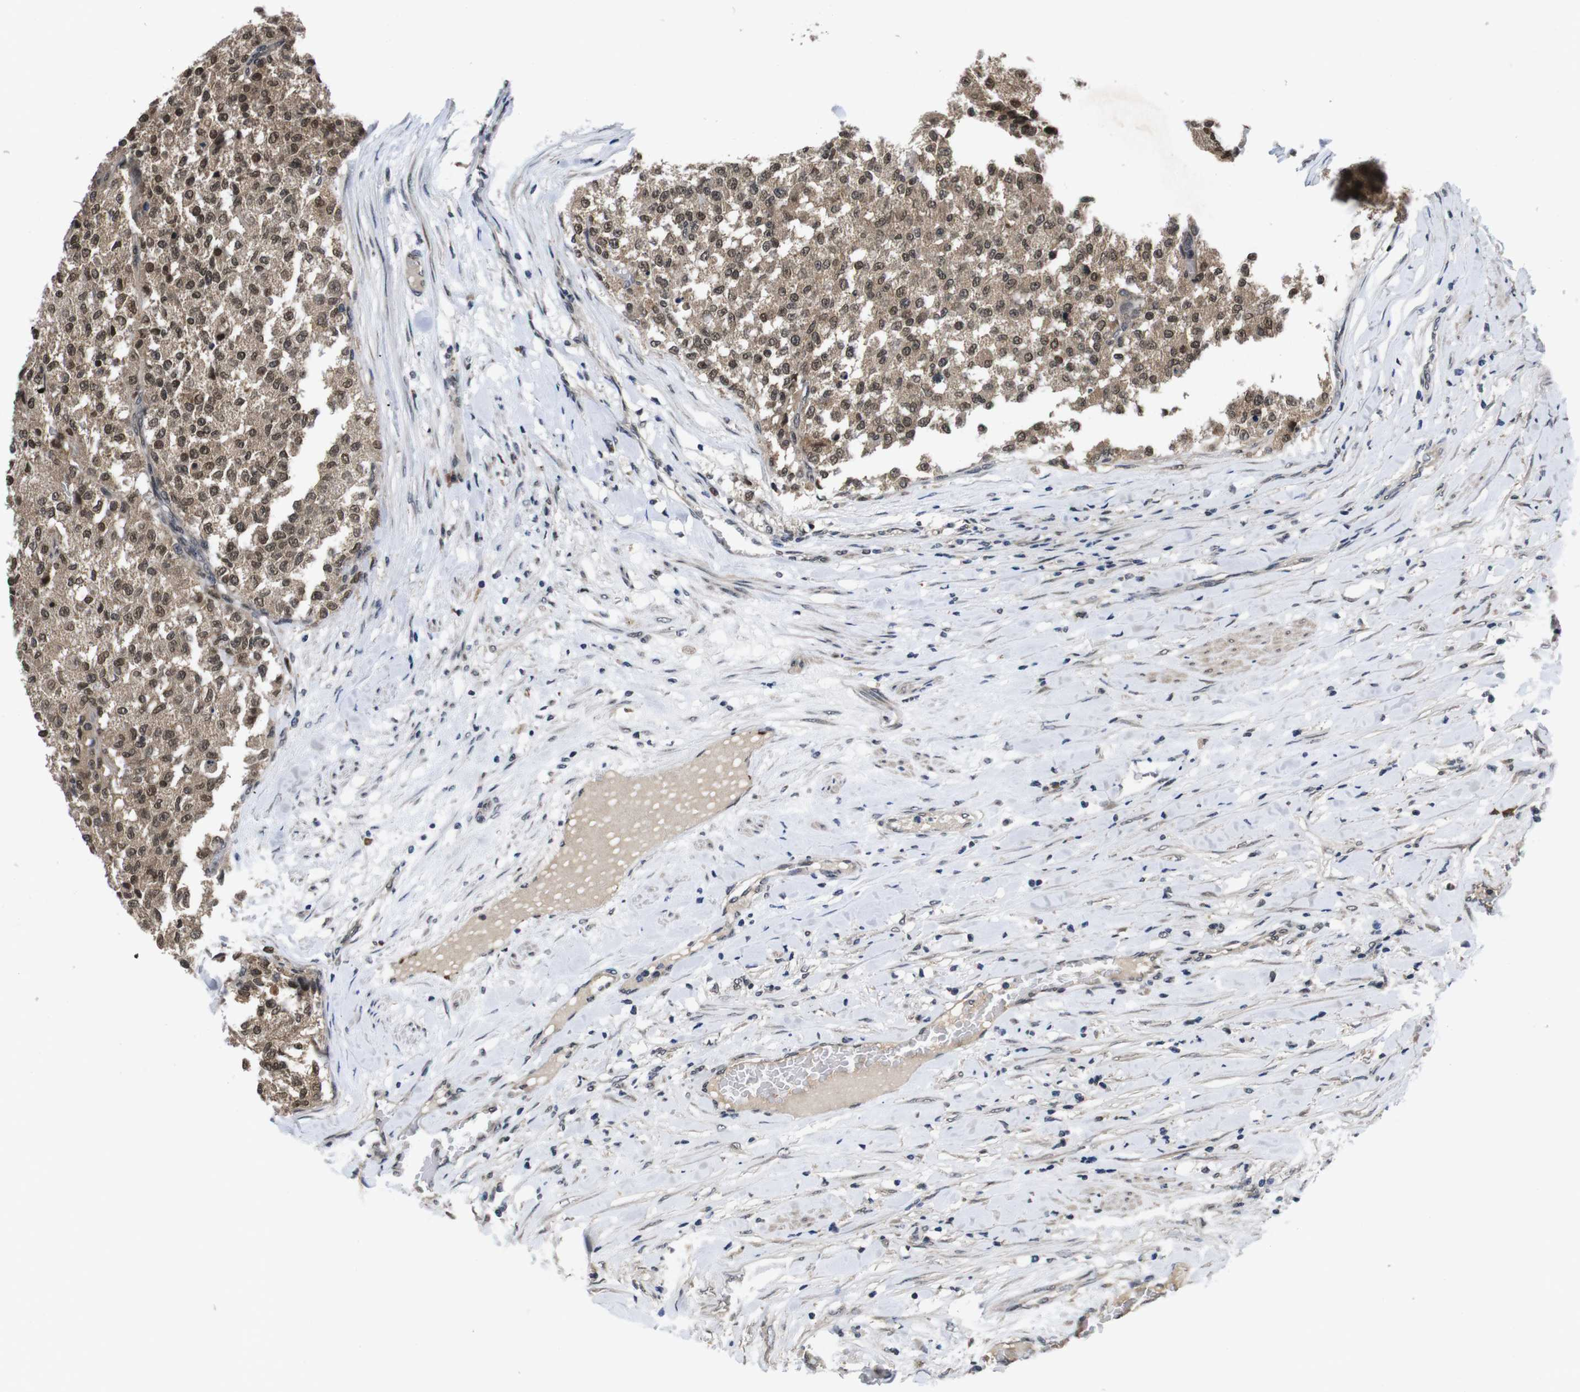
{"staining": {"intensity": "moderate", "quantity": ">75%", "location": "cytoplasmic/membranous,nuclear"}, "tissue": "testis cancer", "cell_type": "Tumor cells", "image_type": "cancer", "snomed": [{"axis": "morphology", "description": "Seminoma, NOS"}, {"axis": "topography", "description": "Testis"}], "caption": "Immunohistochemical staining of human testis cancer exhibits medium levels of moderate cytoplasmic/membranous and nuclear protein positivity in about >75% of tumor cells. (Stains: DAB (3,3'-diaminobenzidine) in brown, nuclei in blue, Microscopy: brightfield microscopy at high magnification).", "gene": "ZBTB46", "patient": {"sex": "male", "age": 59}}